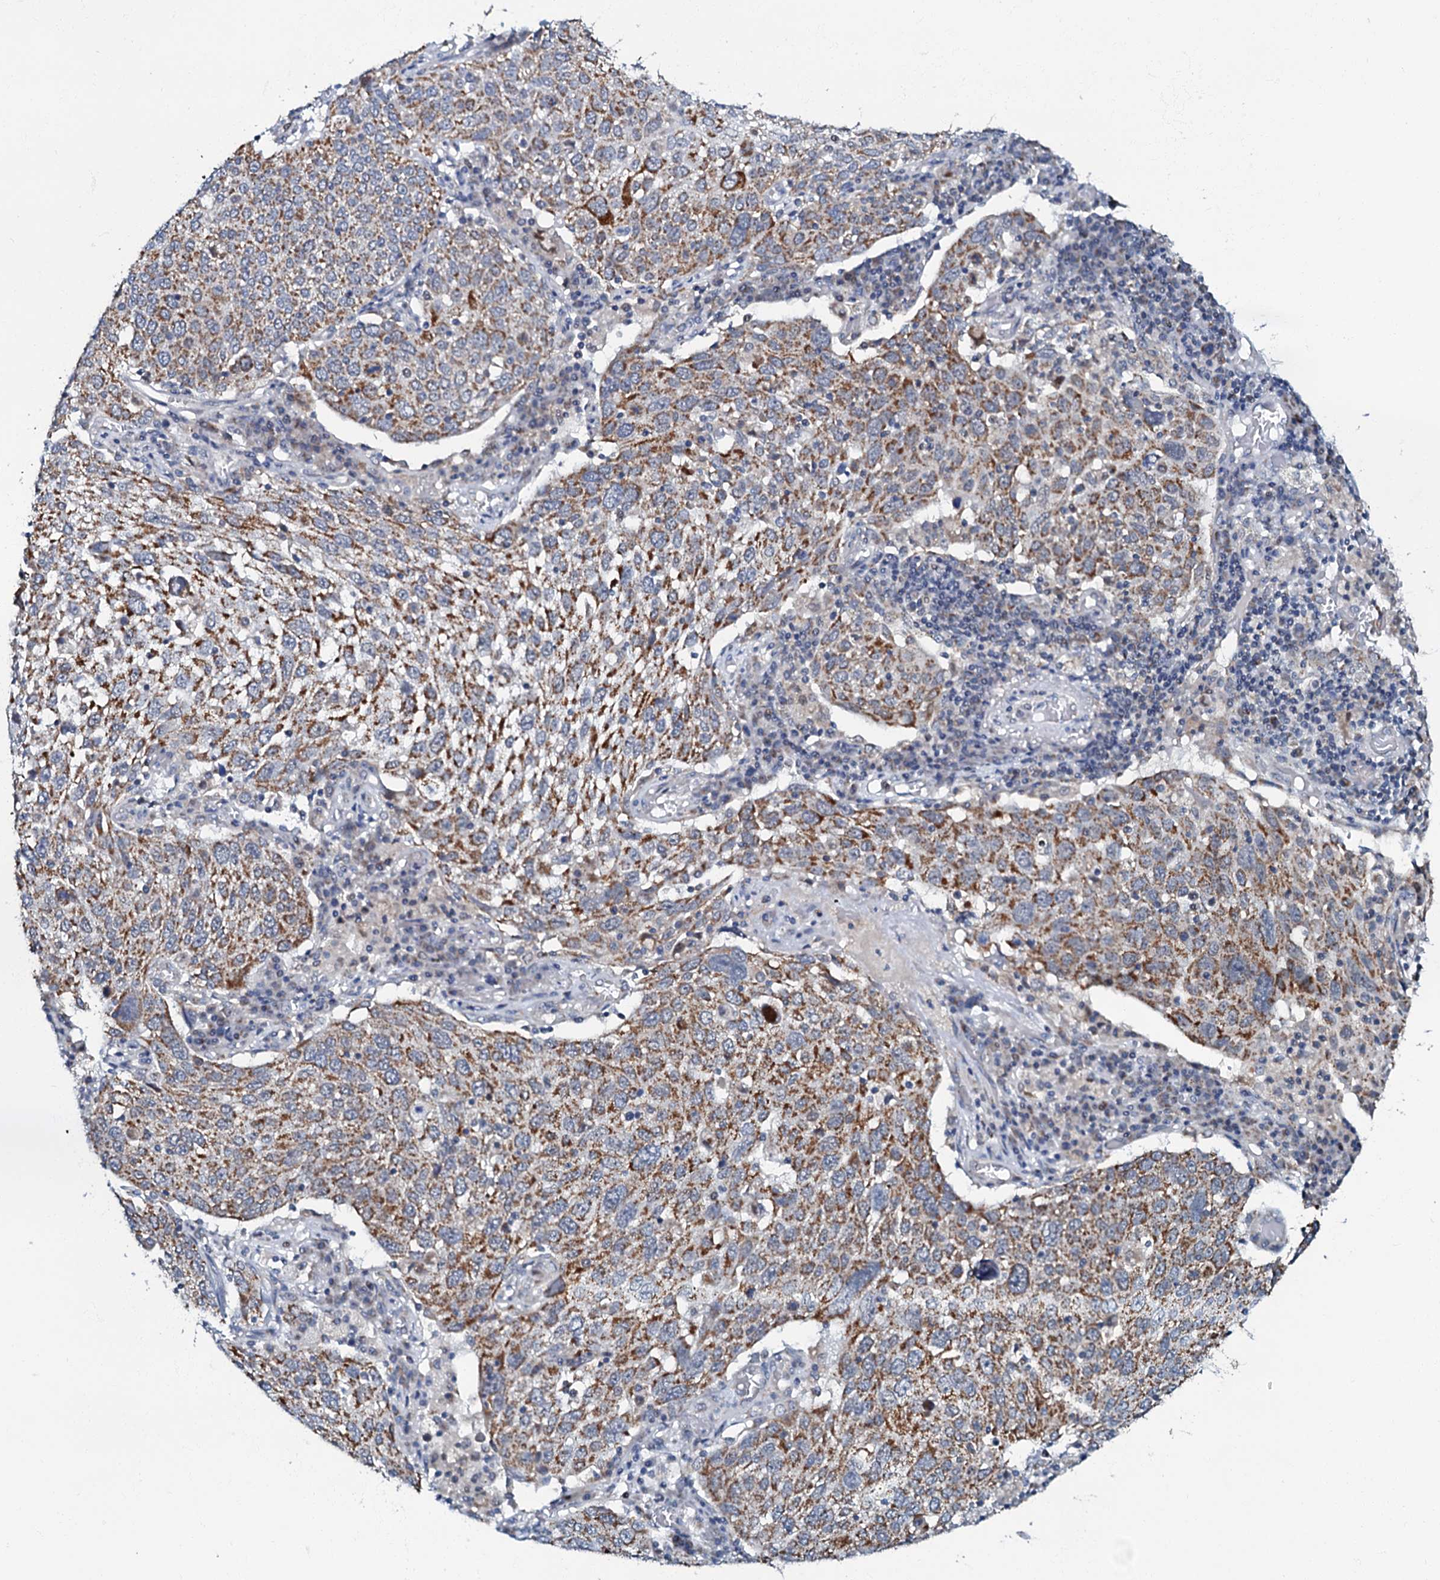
{"staining": {"intensity": "moderate", "quantity": ">75%", "location": "cytoplasmic/membranous"}, "tissue": "lung cancer", "cell_type": "Tumor cells", "image_type": "cancer", "snomed": [{"axis": "morphology", "description": "Squamous cell carcinoma, NOS"}, {"axis": "topography", "description": "Lung"}], "caption": "Immunohistochemistry of lung cancer demonstrates medium levels of moderate cytoplasmic/membranous staining in about >75% of tumor cells. The protein of interest is stained brown, and the nuclei are stained in blue (DAB (3,3'-diaminobenzidine) IHC with brightfield microscopy, high magnification).", "gene": "MRPL51", "patient": {"sex": "male", "age": 65}}